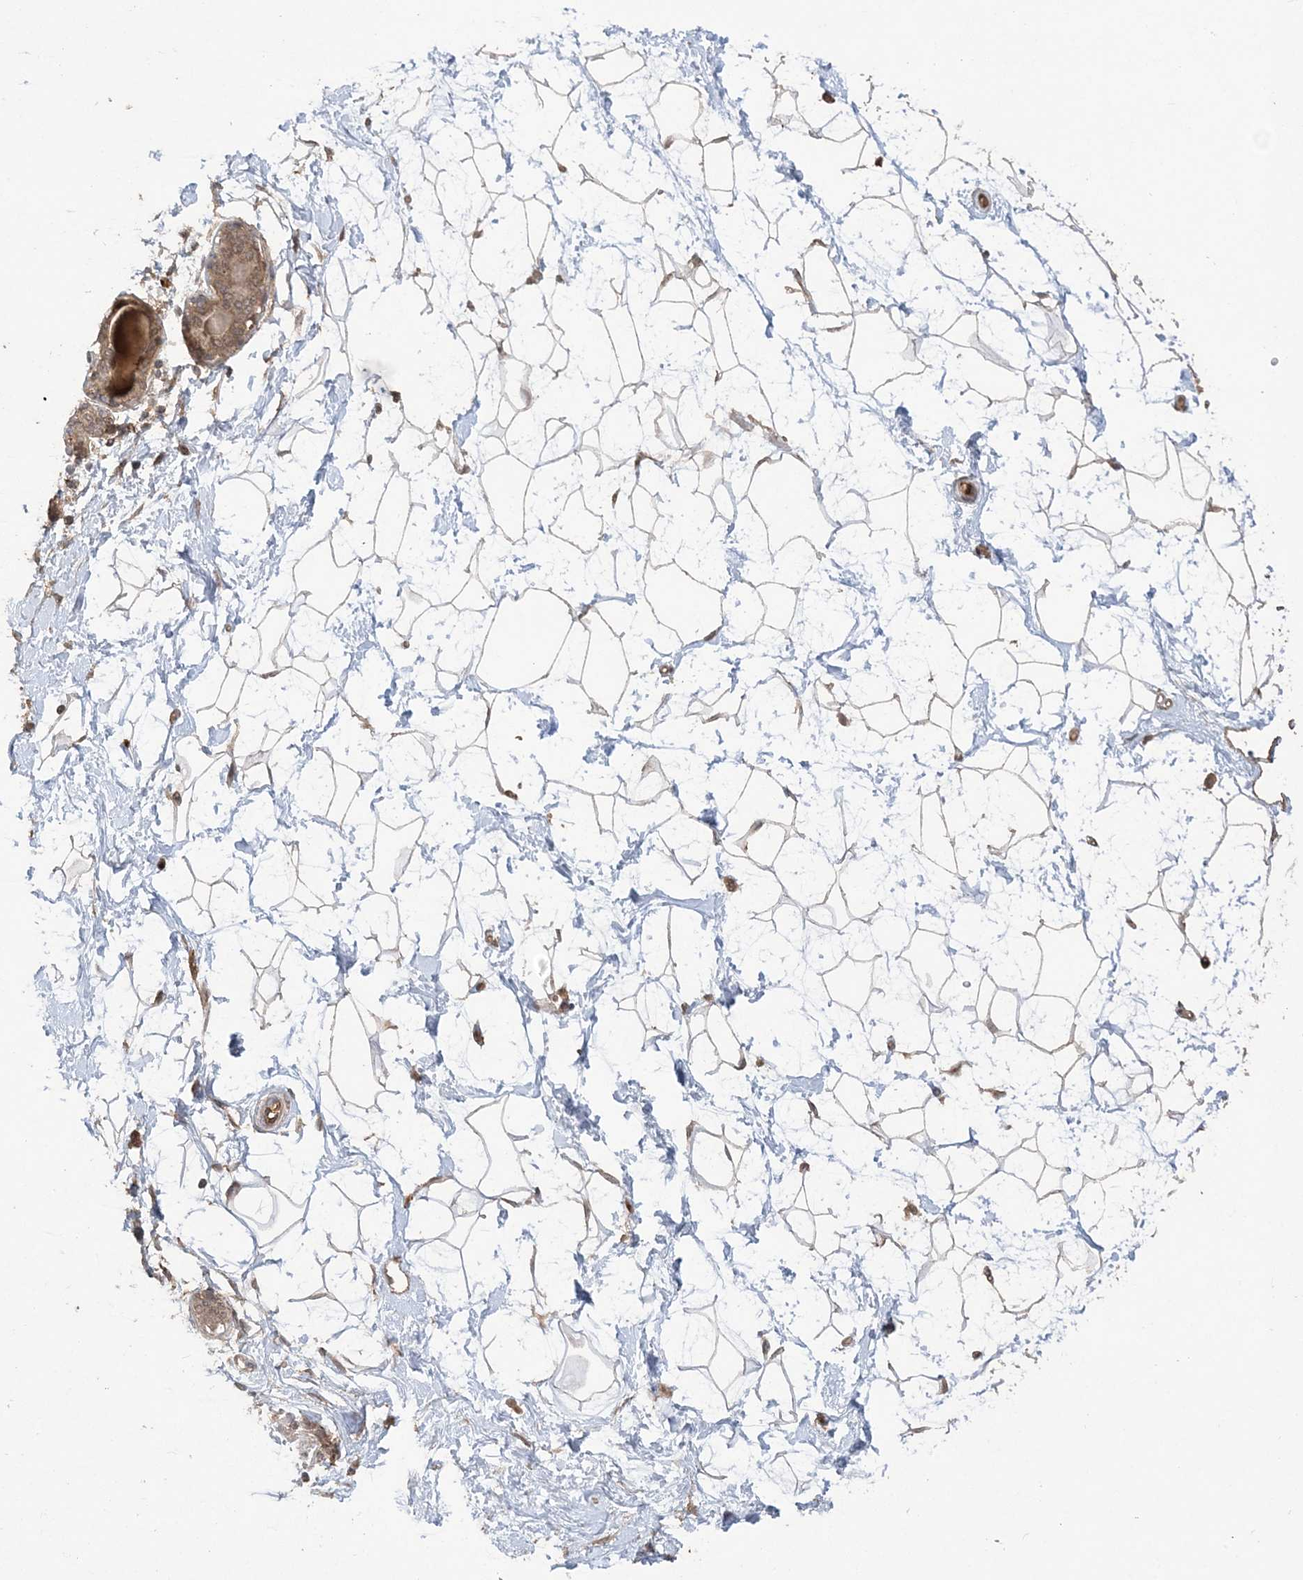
{"staining": {"intensity": "weak", "quantity": "25%-75%", "location": "cytoplasmic/membranous"}, "tissue": "breast", "cell_type": "Adipocytes", "image_type": "normal", "snomed": [{"axis": "morphology", "description": "Normal tissue, NOS"}, {"axis": "topography", "description": "Breast"}], "caption": "Immunohistochemical staining of unremarkable breast demonstrates low levels of weak cytoplasmic/membranous positivity in about 25%-75% of adipocytes. Nuclei are stained in blue.", "gene": "HERPUD1", "patient": {"sex": "female", "age": 45}}